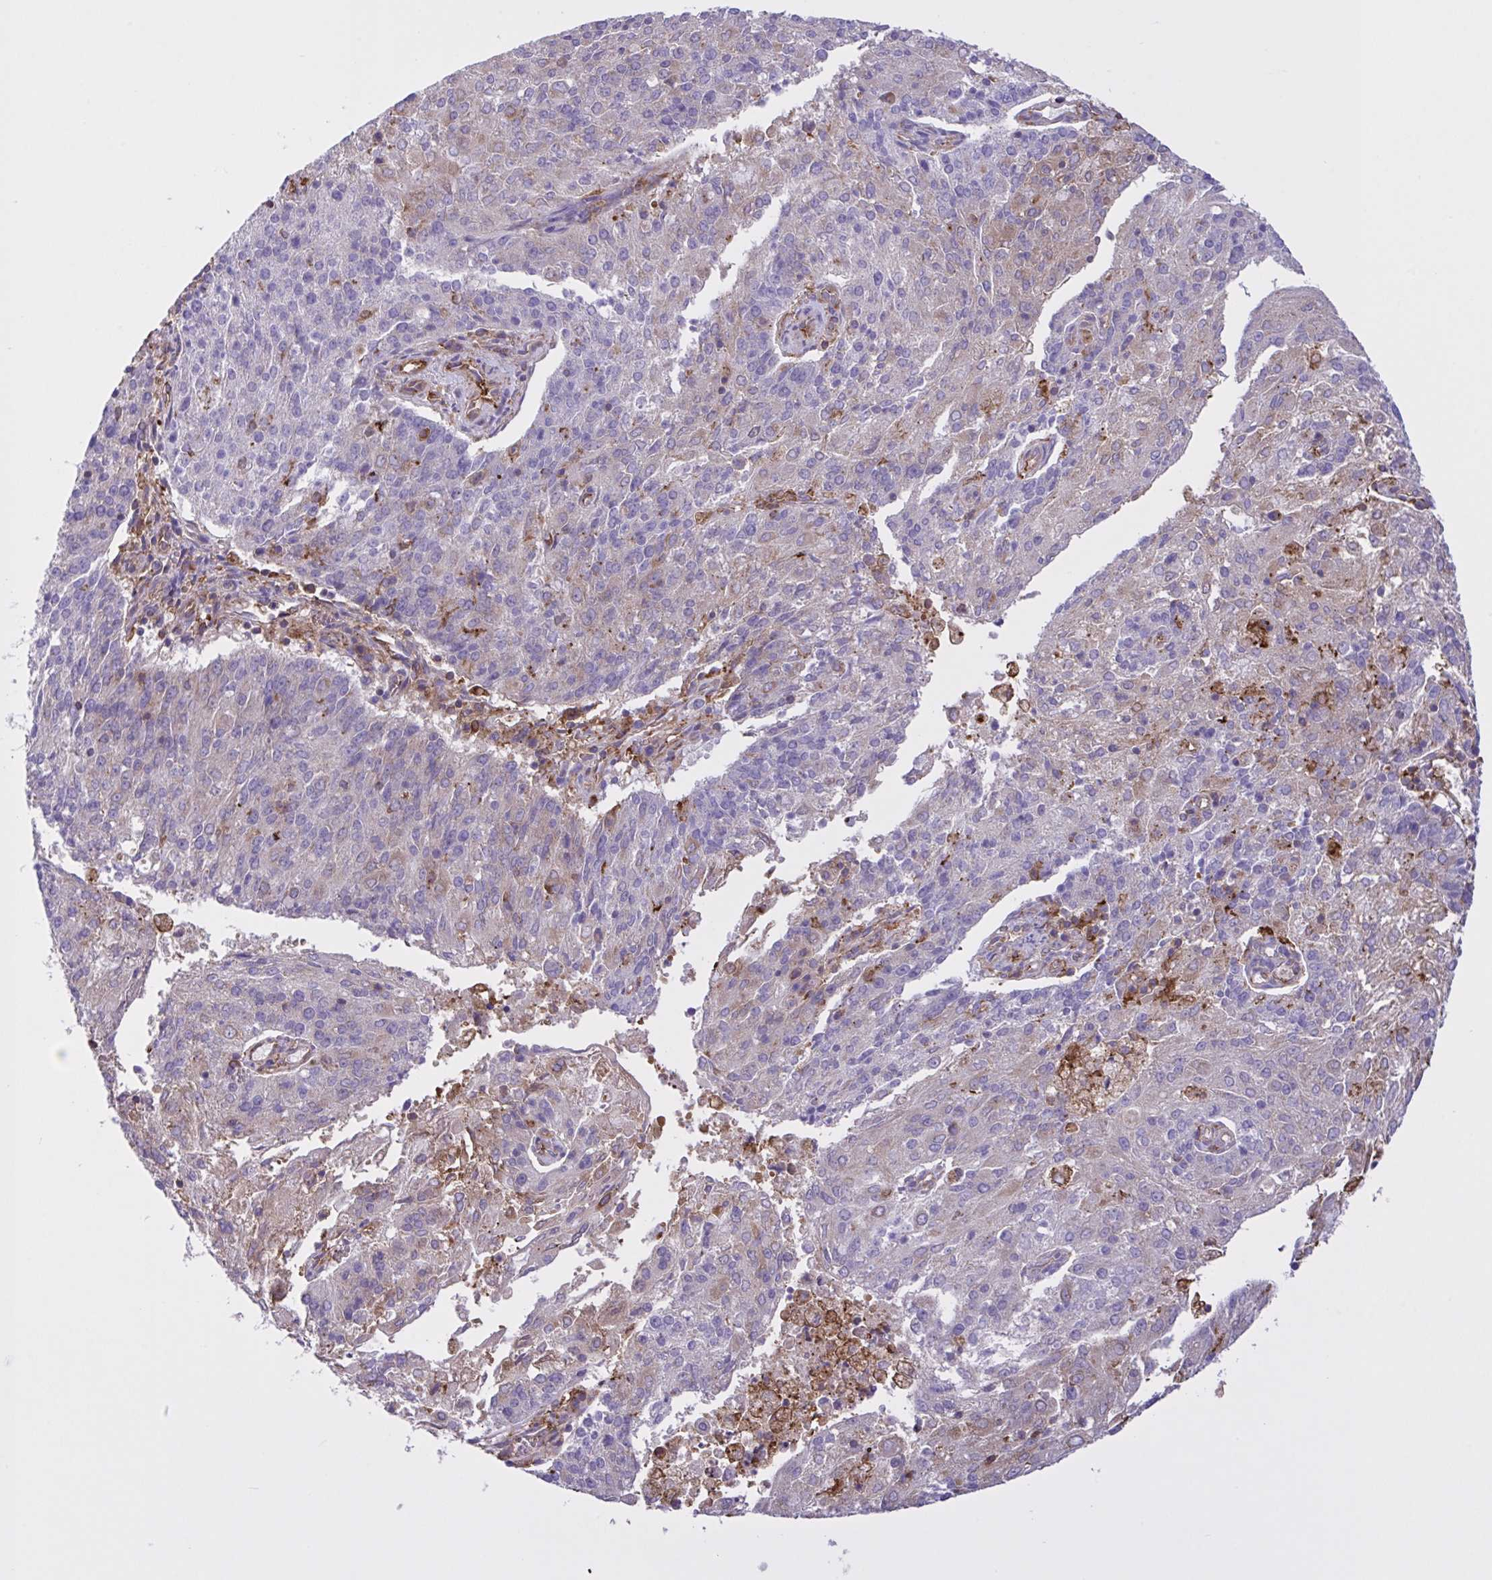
{"staining": {"intensity": "moderate", "quantity": "<25%", "location": "cytoplasmic/membranous"}, "tissue": "endometrial cancer", "cell_type": "Tumor cells", "image_type": "cancer", "snomed": [{"axis": "morphology", "description": "Adenocarcinoma, NOS"}, {"axis": "topography", "description": "Endometrium"}], "caption": "DAB immunohistochemical staining of adenocarcinoma (endometrial) demonstrates moderate cytoplasmic/membranous protein staining in about <25% of tumor cells.", "gene": "OR51M1", "patient": {"sex": "female", "age": 82}}